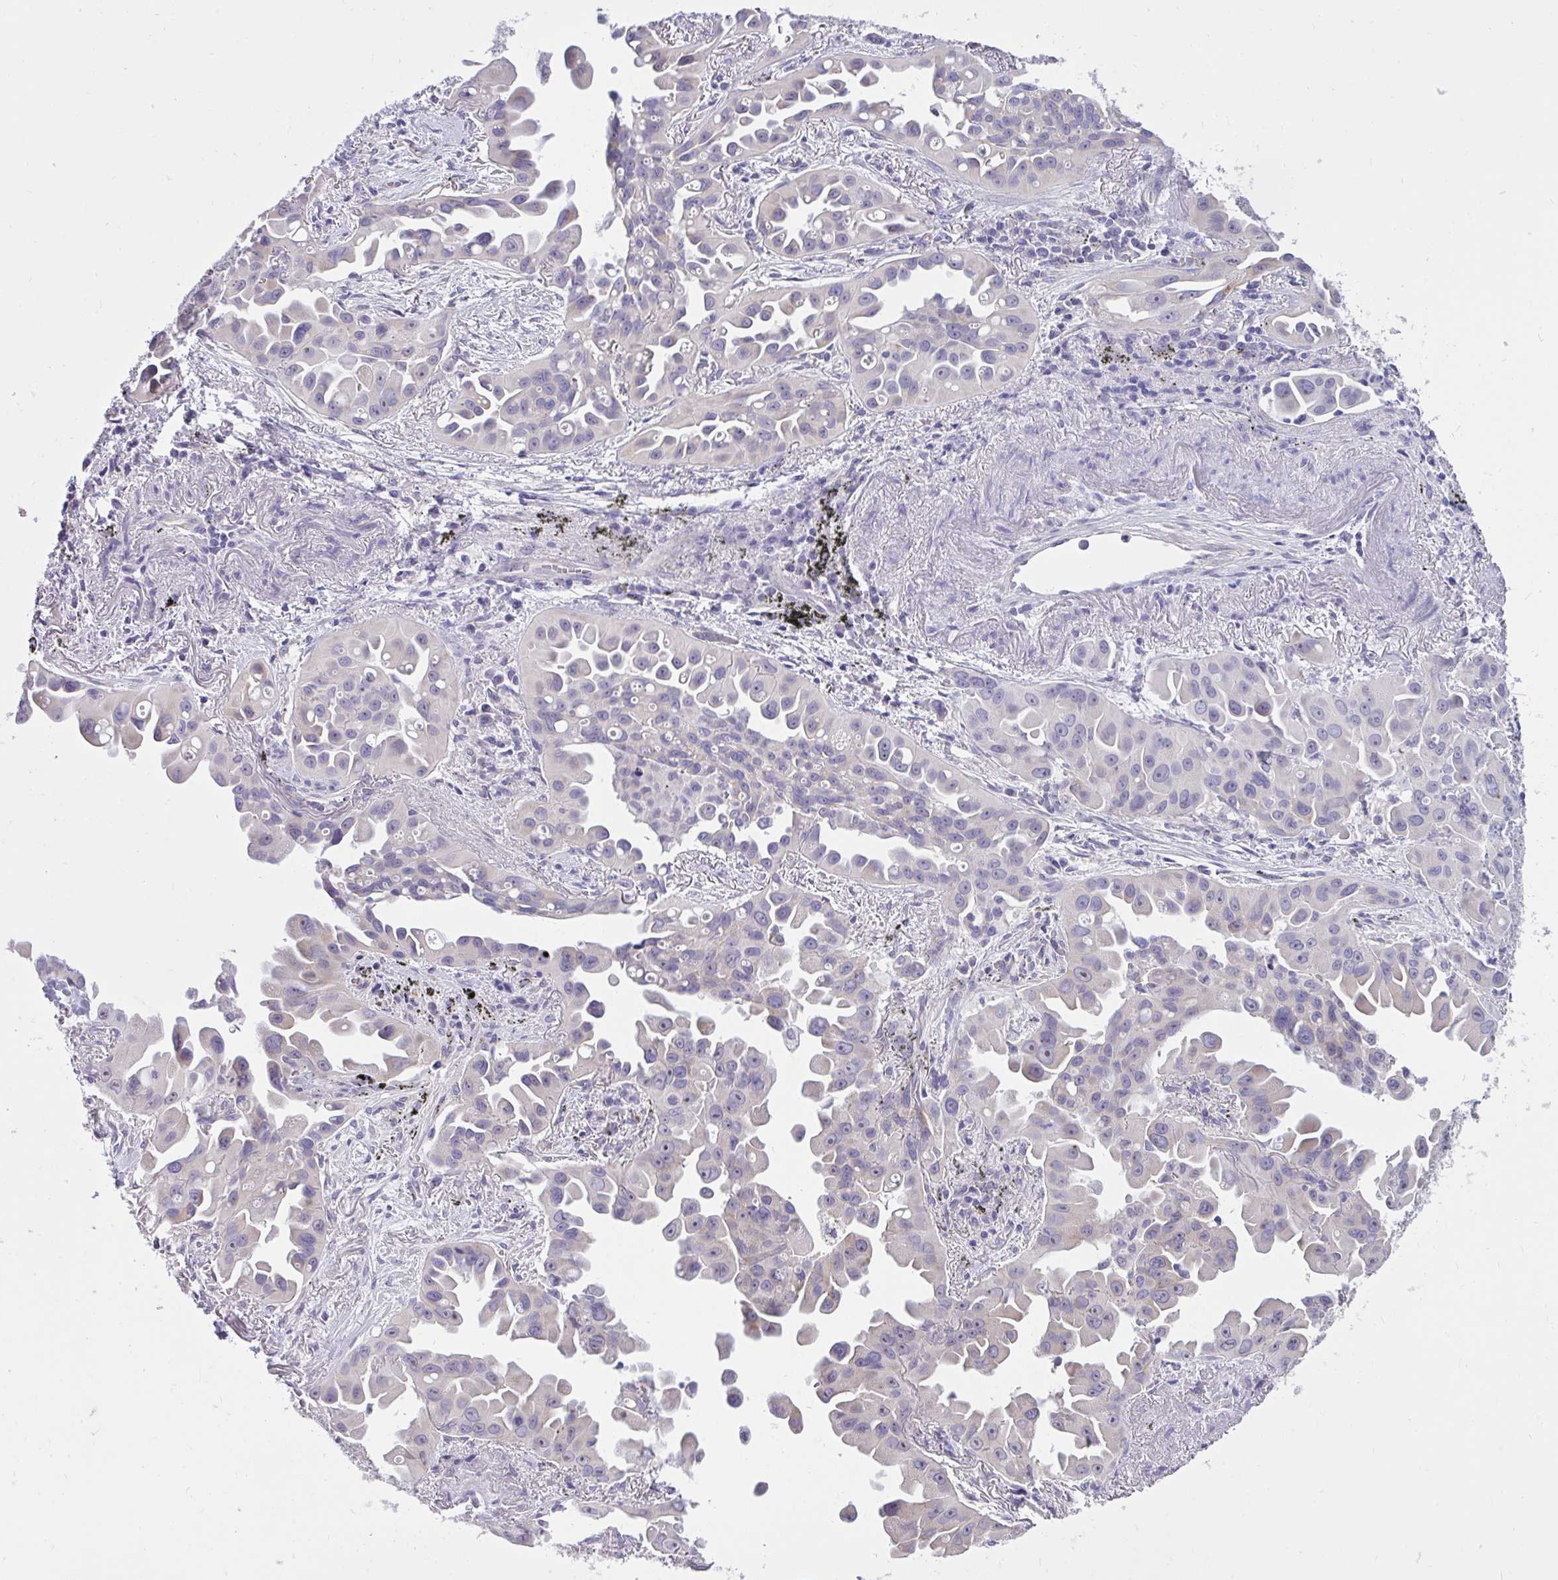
{"staining": {"intensity": "negative", "quantity": "none", "location": "none"}, "tissue": "lung cancer", "cell_type": "Tumor cells", "image_type": "cancer", "snomed": [{"axis": "morphology", "description": "Adenocarcinoma, NOS"}, {"axis": "topography", "description": "Lung"}], "caption": "This is an IHC image of human adenocarcinoma (lung). There is no expression in tumor cells.", "gene": "VGLL3", "patient": {"sex": "male", "age": 68}}